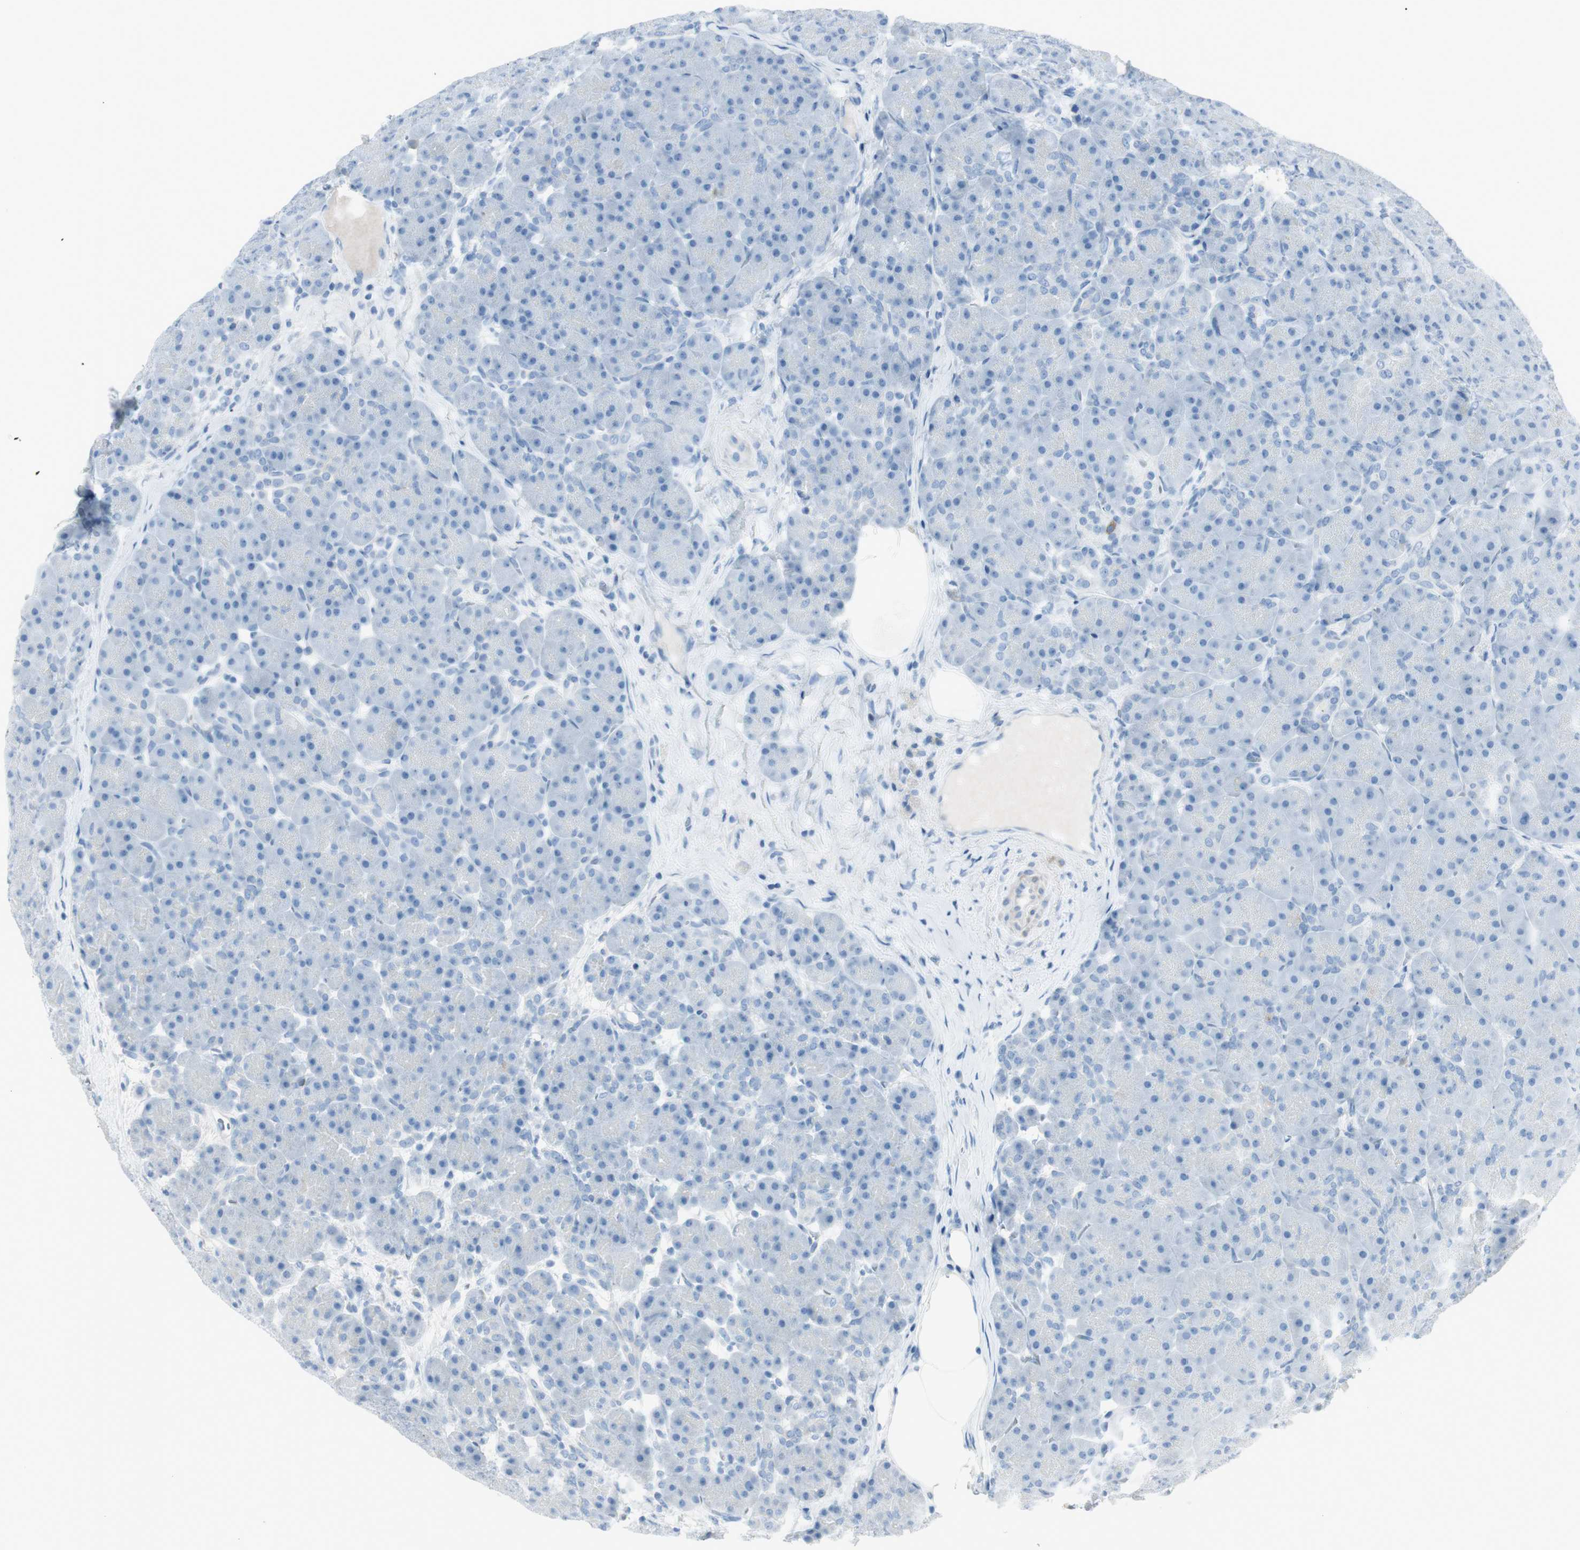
{"staining": {"intensity": "negative", "quantity": "none", "location": "none"}, "tissue": "pancreas", "cell_type": "Exocrine glandular cells", "image_type": "normal", "snomed": [{"axis": "morphology", "description": "Normal tissue, NOS"}, {"axis": "topography", "description": "Pancreas"}], "caption": "Immunohistochemical staining of benign human pancreas shows no significant positivity in exocrine glandular cells.", "gene": "CDHR5", "patient": {"sex": "male", "age": 66}}